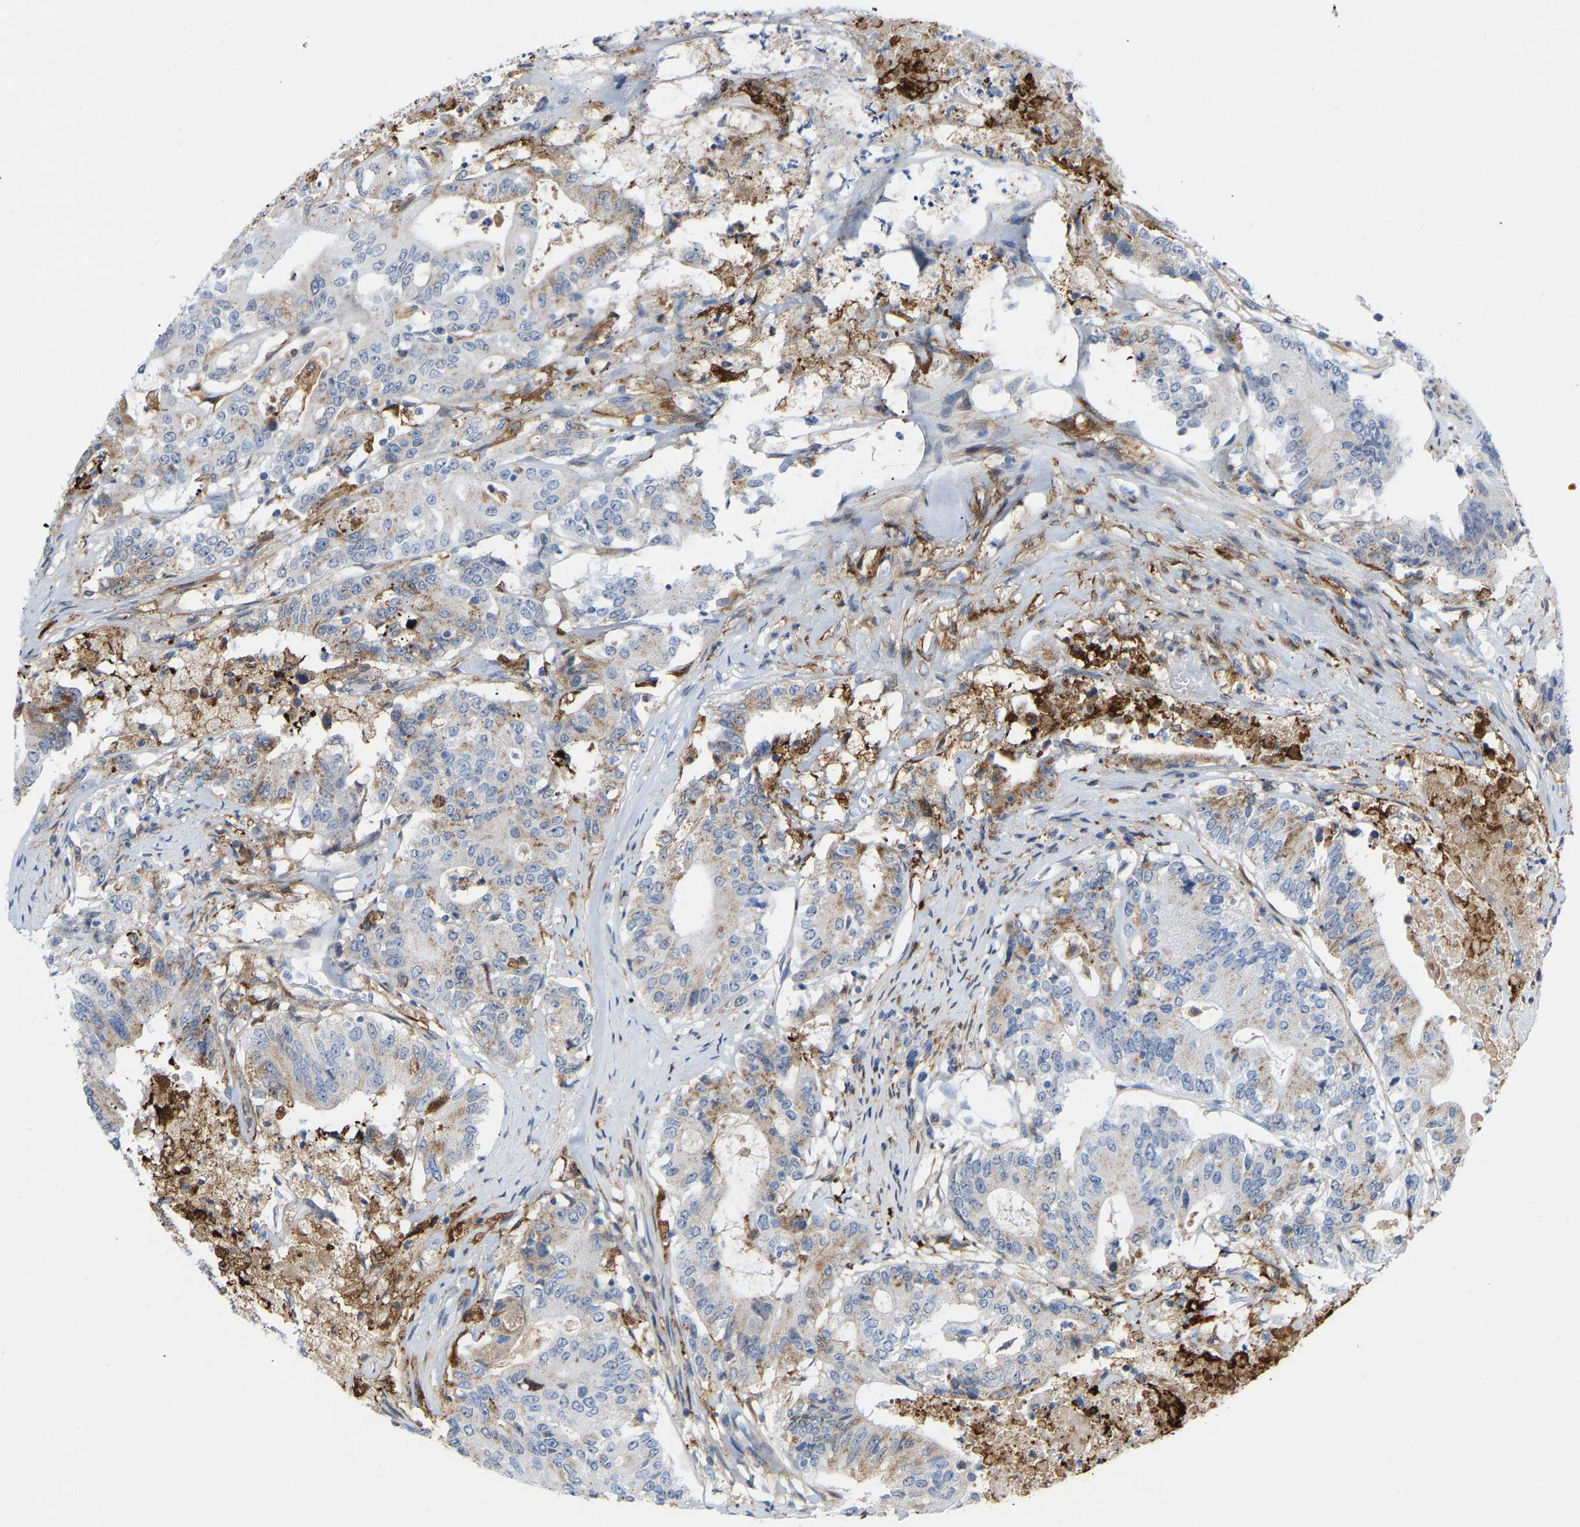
{"staining": {"intensity": "moderate", "quantity": "<25%", "location": "cytoplasmic/membranous"}, "tissue": "colorectal cancer", "cell_type": "Tumor cells", "image_type": "cancer", "snomed": [{"axis": "morphology", "description": "Adenocarcinoma, NOS"}, {"axis": "topography", "description": "Colon"}], "caption": "DAB (3,3'-diaminobenzidine) immunohistochemical staining of human colorectal cancer shows moderate cytoplasmic/membranous protein staining in approximately <25% of tumor cells.", "gene": "ABTB2", "patient": {"sex": "female", "age": 77}}